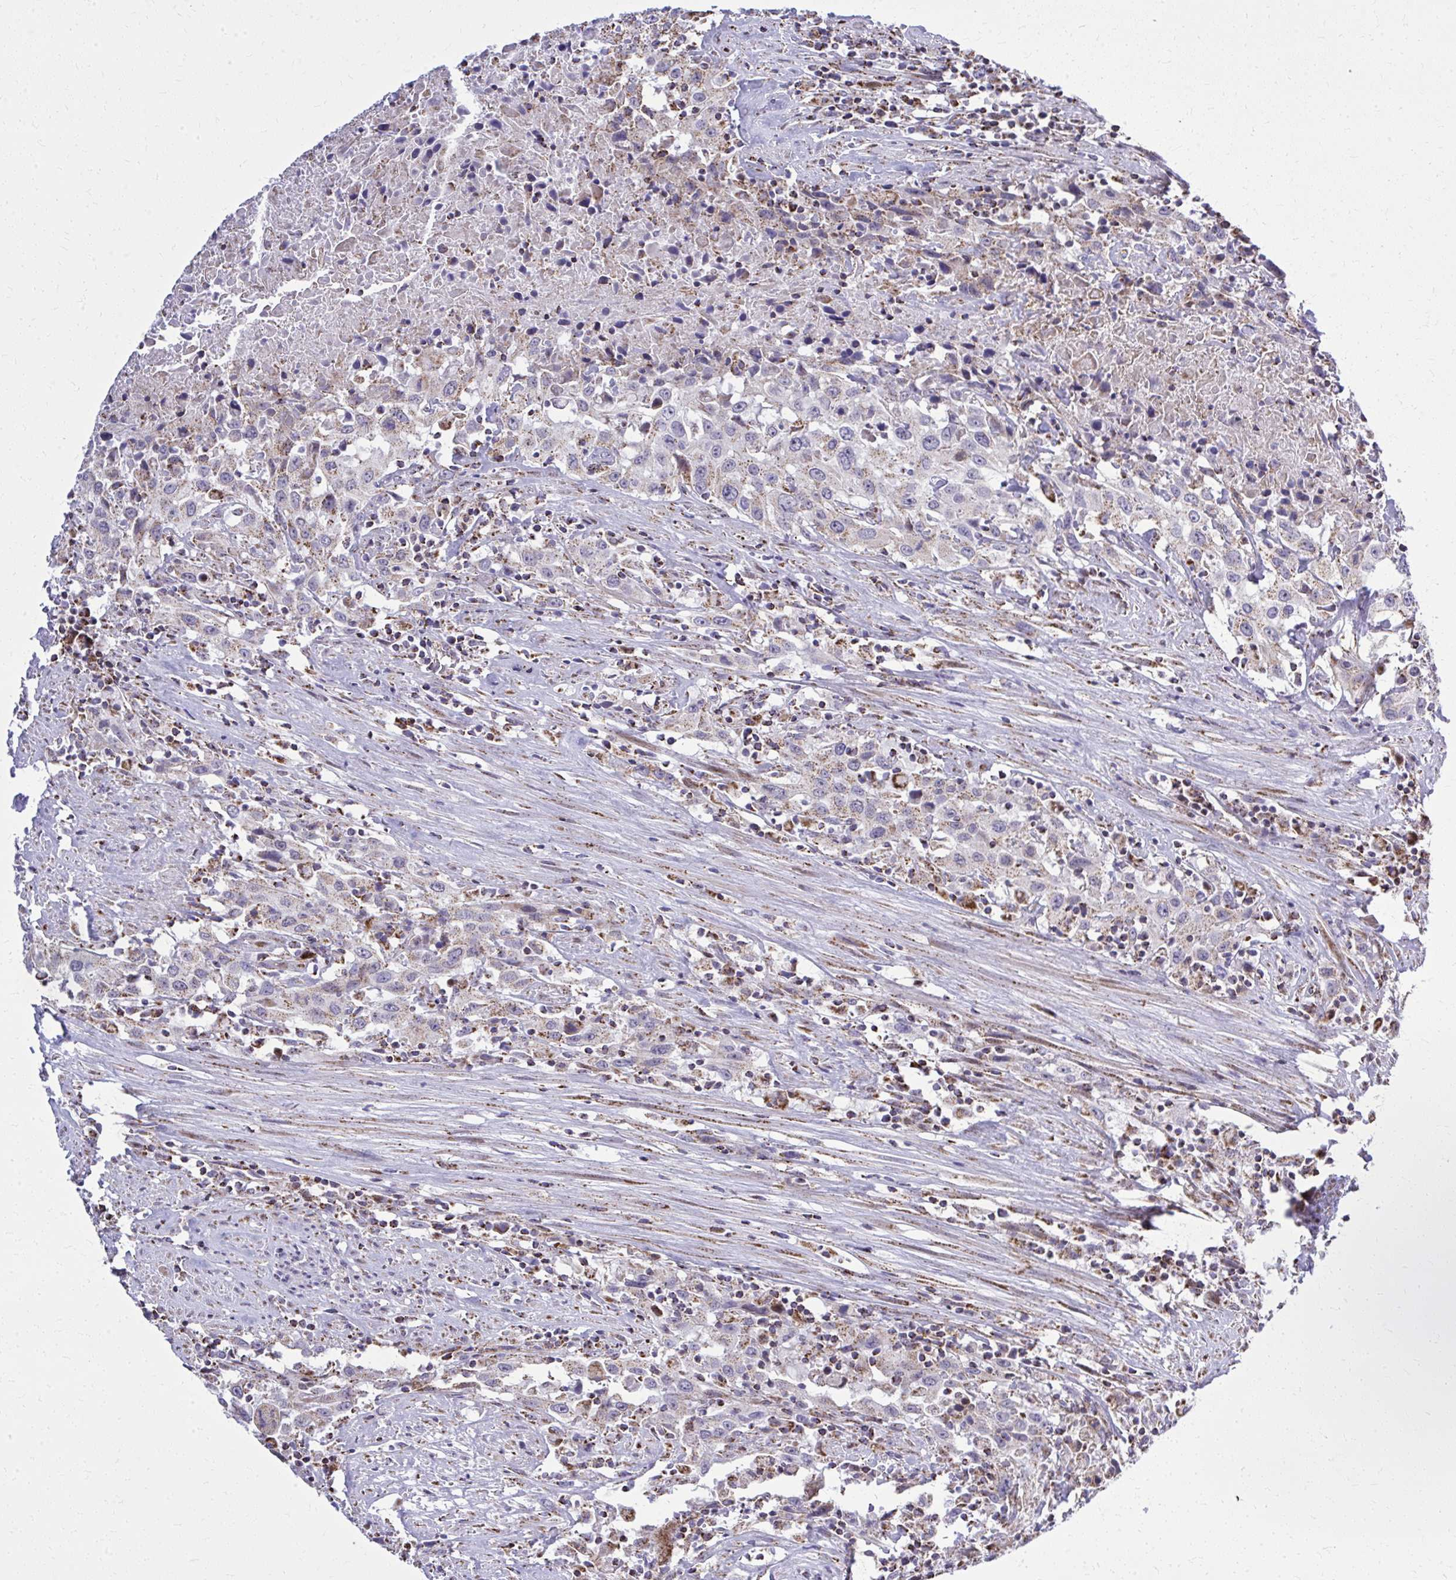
{"staining": {"intensity": "weak", "quantity": ">75%", "location": "cytoplasmic/membranous"}, "tissue": "urothelial cancer", "cell_type": "Tumor cells", "image_type": "cancer", "snomed": [{"axis": "morphology", "description": "Urothelial carcinoma, High grade"}, {"axis": "topography", "description": "Urinary bladder"}], "caption": "Protein staining by IHC displays weak cytoplasmic/membranous positivity in approximately >75% of tumor cells in urothelial cancer.", "gene": "ZNF362", "patient": {"sex": "male", "age": 61}}